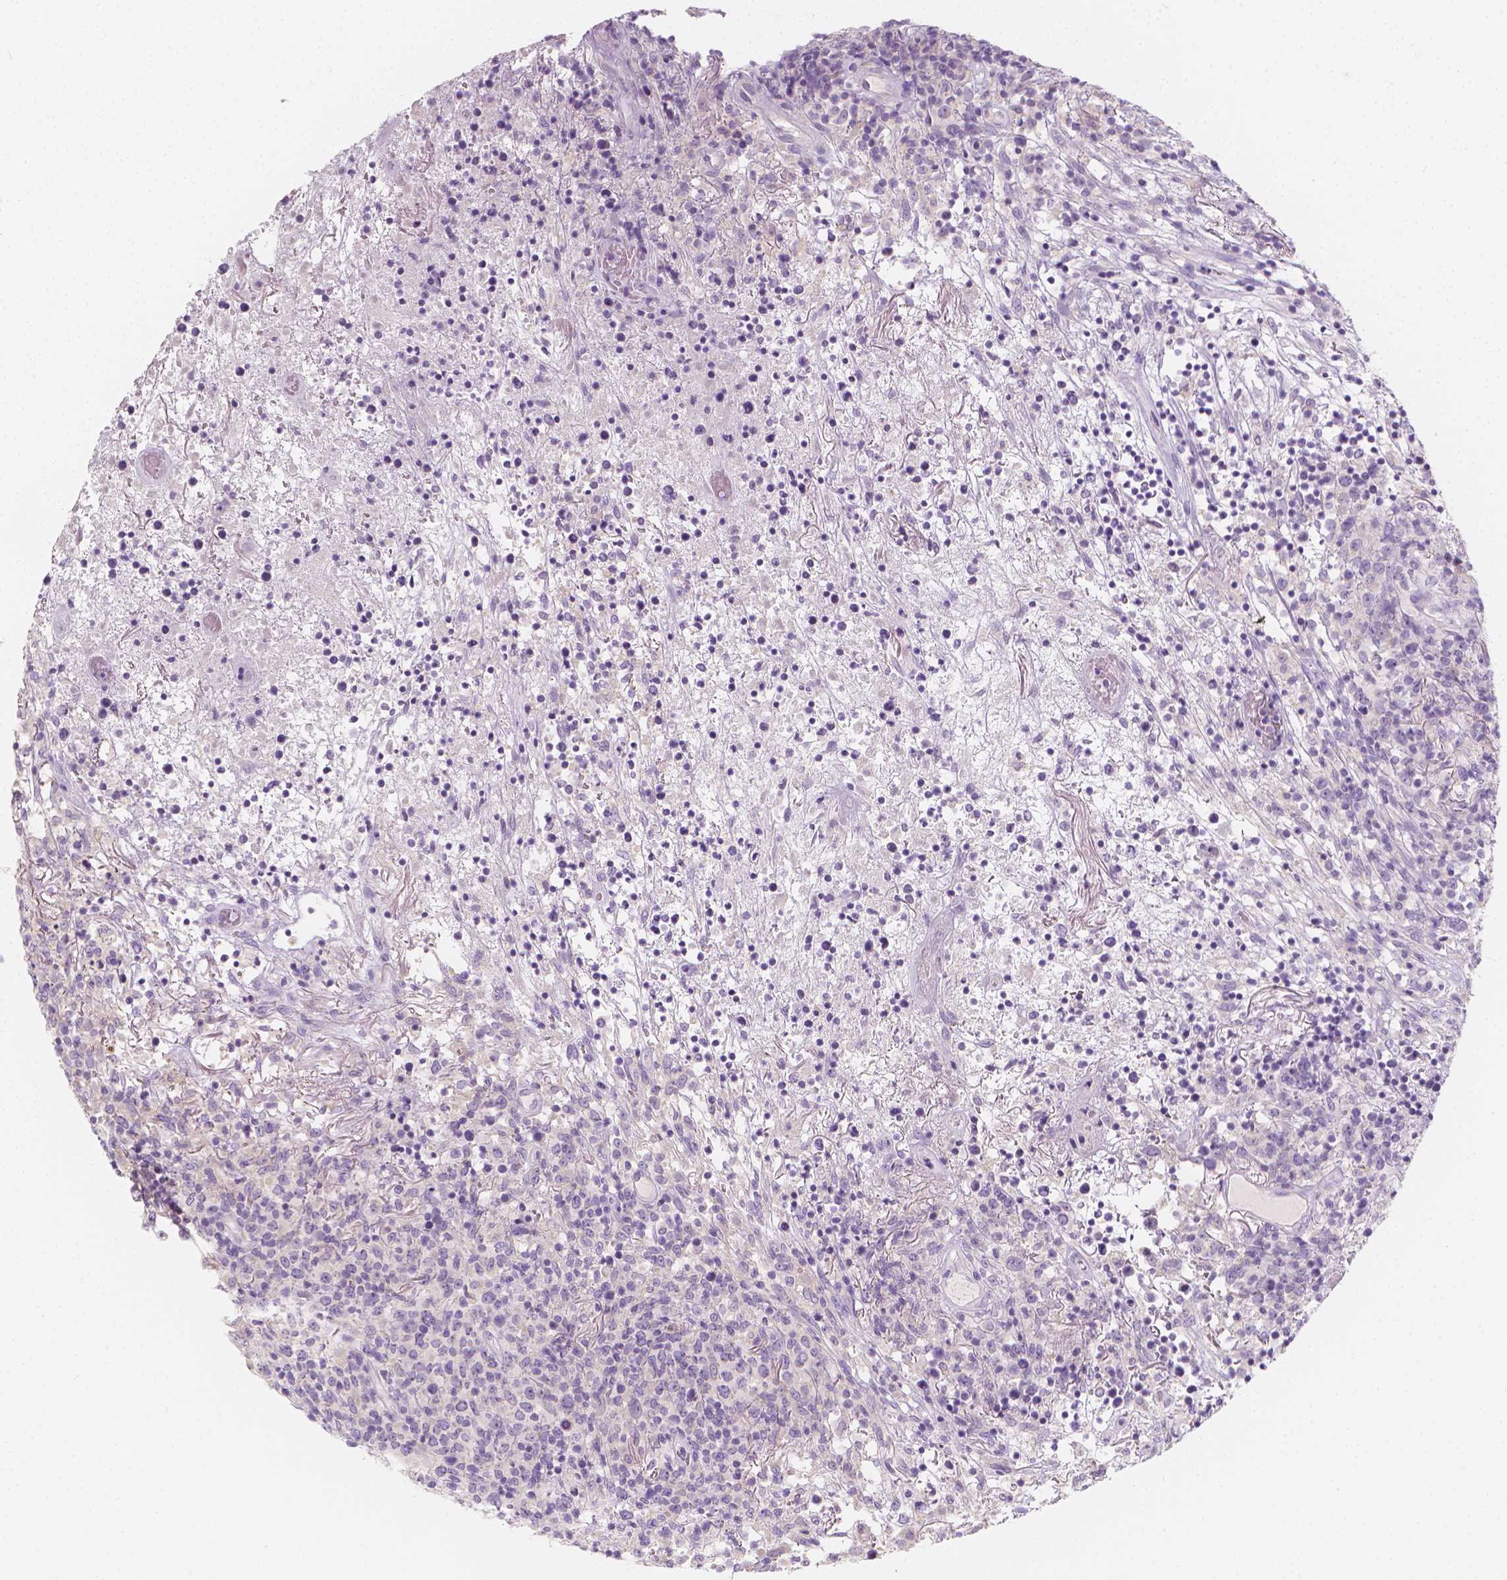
{"staining": {"intensity": "negative", "quantity": "none", "location": "none"}, "tissue": "lymphoma", "cell_type": "Tumor cells", "image_type": "cancer", "snomed": [{"axis": "morphology", "description": "Malignant lymphoma, non-Hodgkin's type, High grade"}, {"axis": "topography", "description": "Lung"}], "caption": "DAB immunohistochemical staining of human lymphoma exhibits no significant staining in tumor cells. (Stains: DAB IHC with hematoxylin counter stain, Microscopy: brightfield microscopy at high magnification).", "gene": "RBFOX1", "patient": {"sex": "male", "age": 79}}